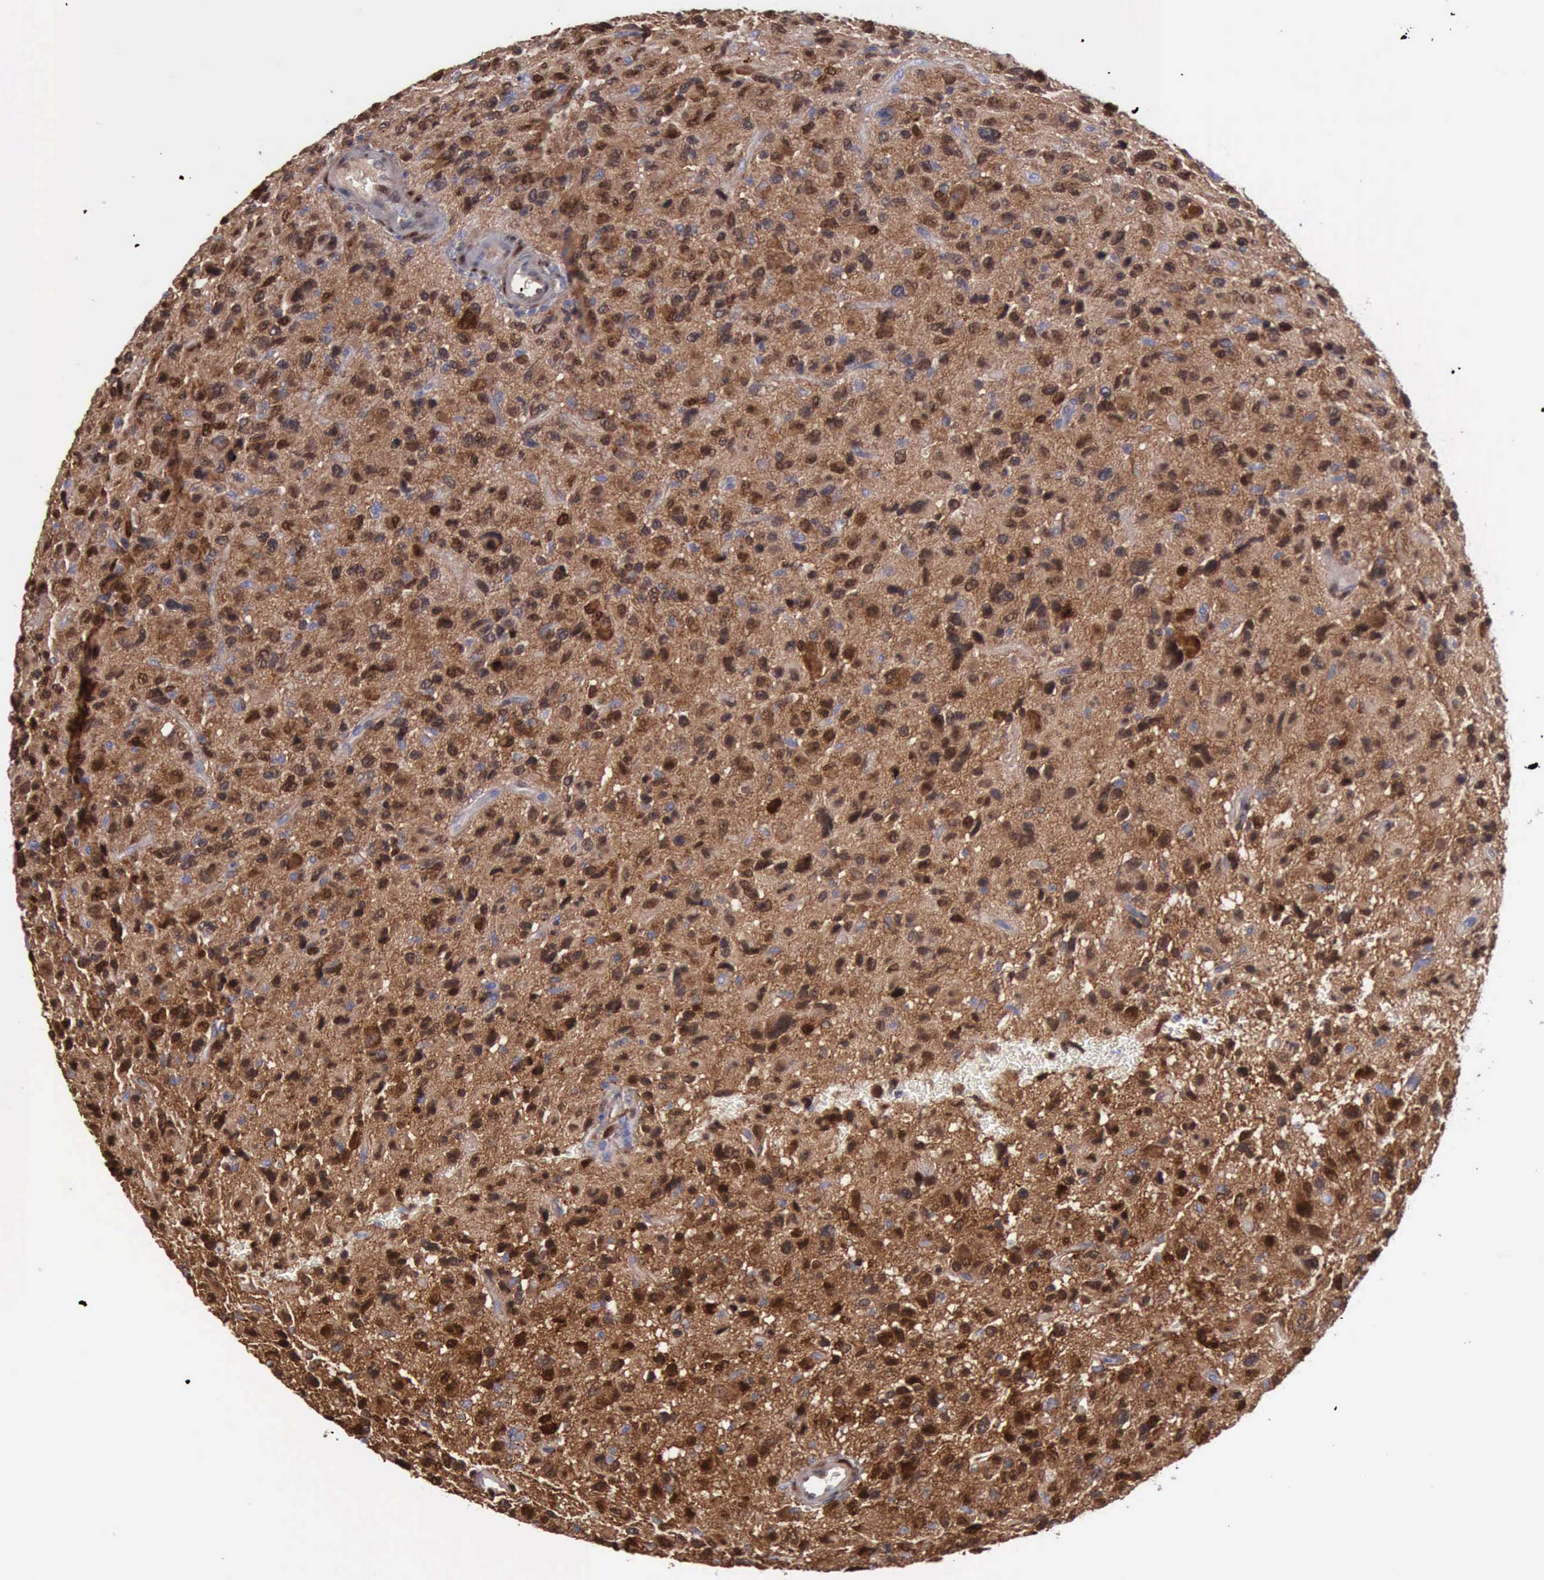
{"staining": {"intensity": "strong", "quantity": ">75%", "location": "cytoplasmic/membranous,nuclear"}, "tissue": "glioma", "cell_type": "Tumor cells", "image_type": "cancer", "snomed": [{"axis": "morphology", "description": "Glioma, malignant, High grade"}, {"axis": "topography", "description": "Brain"}], "caption": "This histopathology image demonstrates glioma stained with IHC to label a protein in brown. The cytoplasmic/membranous and nuclear of tumor cells show strong positivity for the protein. Nuclei are counter-stained blue.", "gene": "FHL1", "patient": {"sex": "female", "age": 60}}